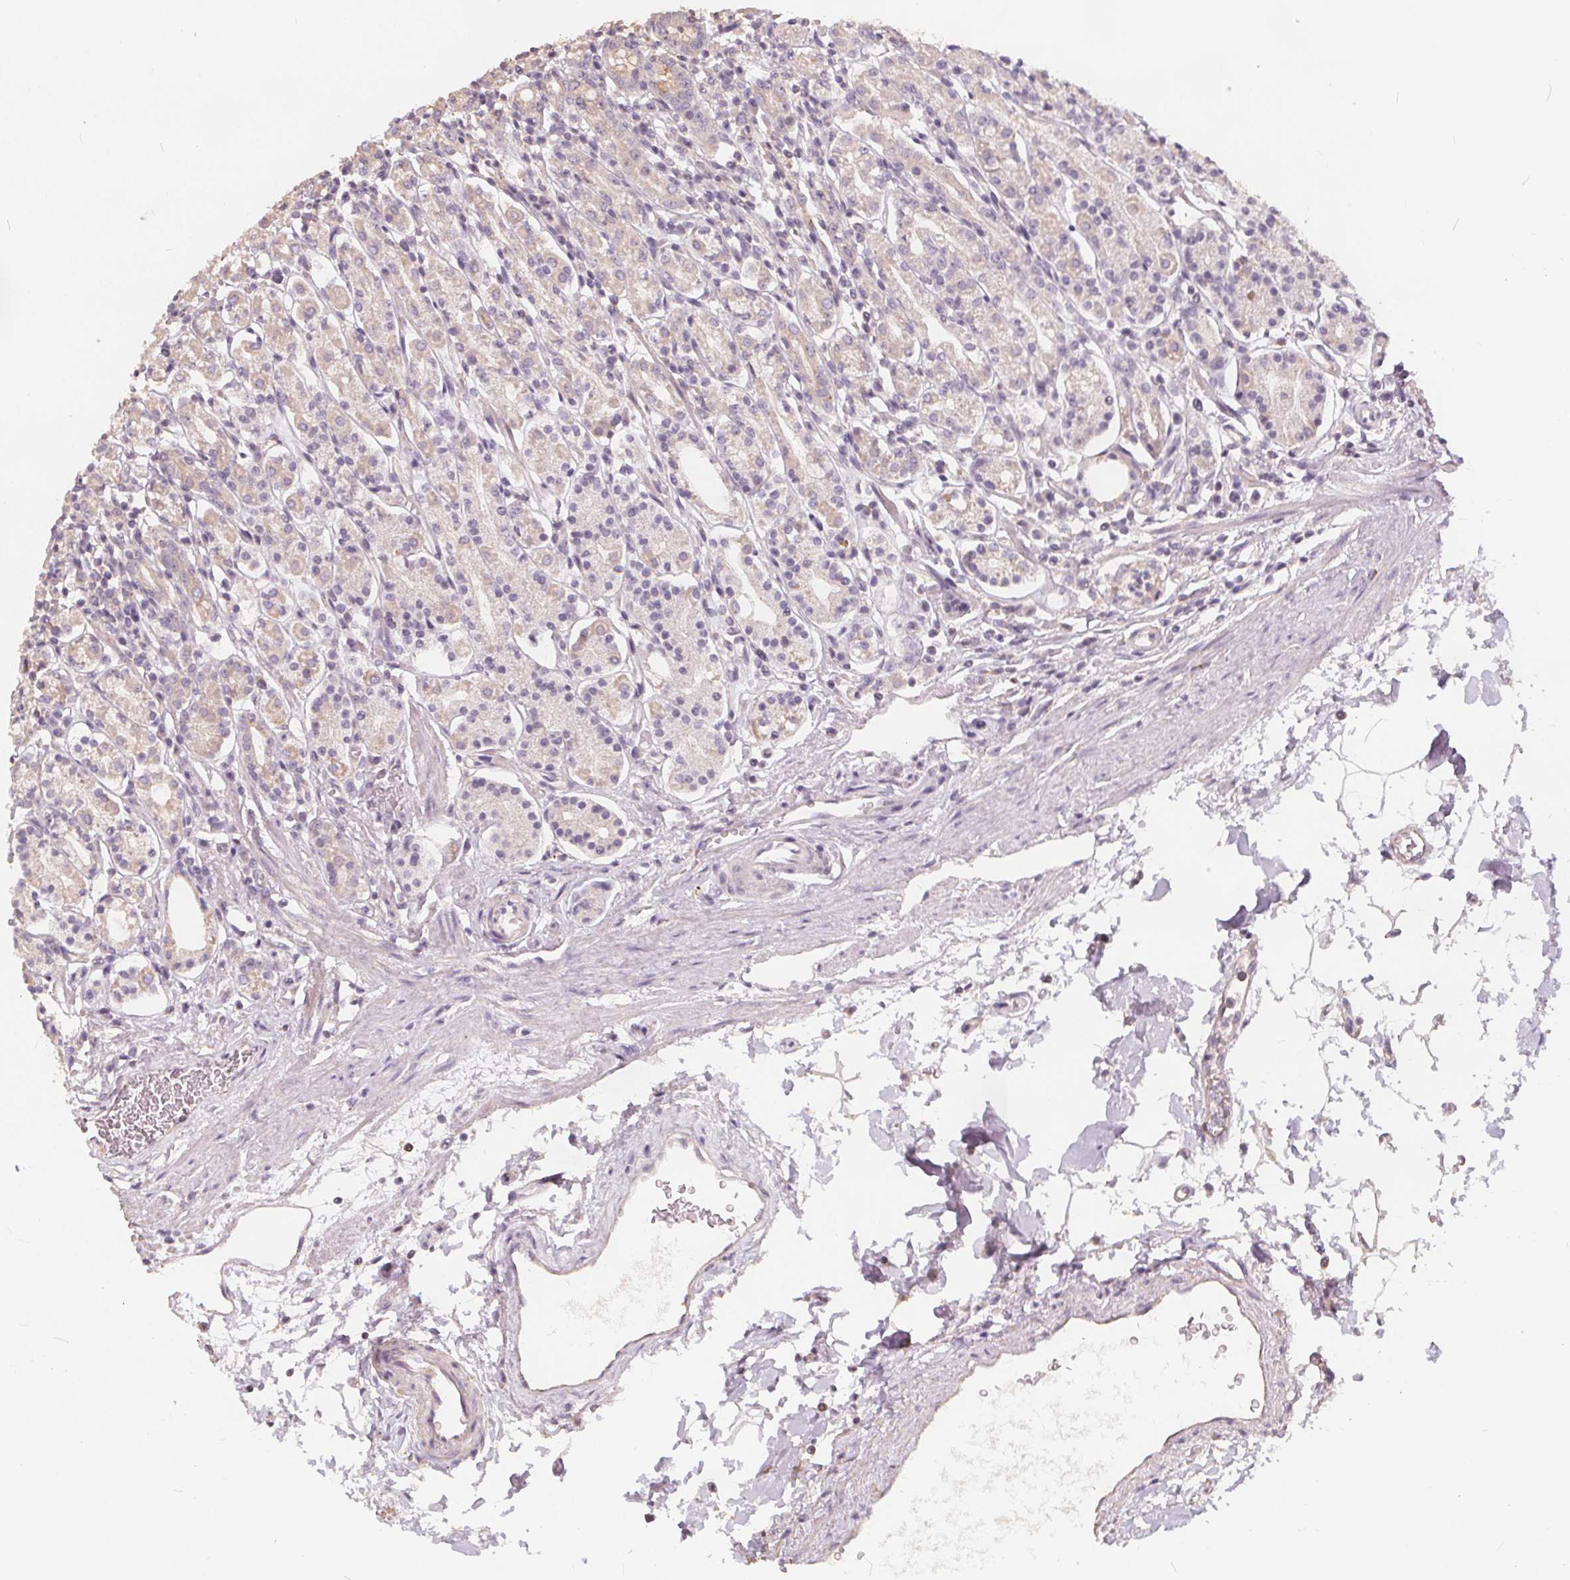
{"staining": {"intensity": "negative", "quantity": "none", "location": "none"}, "tissue": "stomach", "cell_type": "Glandular cells", "image_type": "normal", "snomed": [{"axis": "morphology", "description": "Normal tissue, NOS"}, {"axis": "topography", "description": "Stomach, upper"}, {"axis": "topography", "description": "Stomach"}], "caption": "There is no significant staining in glandular cells of stomach. (Stains: DAB (3,3'-diaminobenzidine) immunohistochemistry (IHC) with hematoxylin counter stain, Microscopy: brightfield microscopy at high magnification).", "gene": "DRC3", "patient": {"sex": "male", "age": 62}}